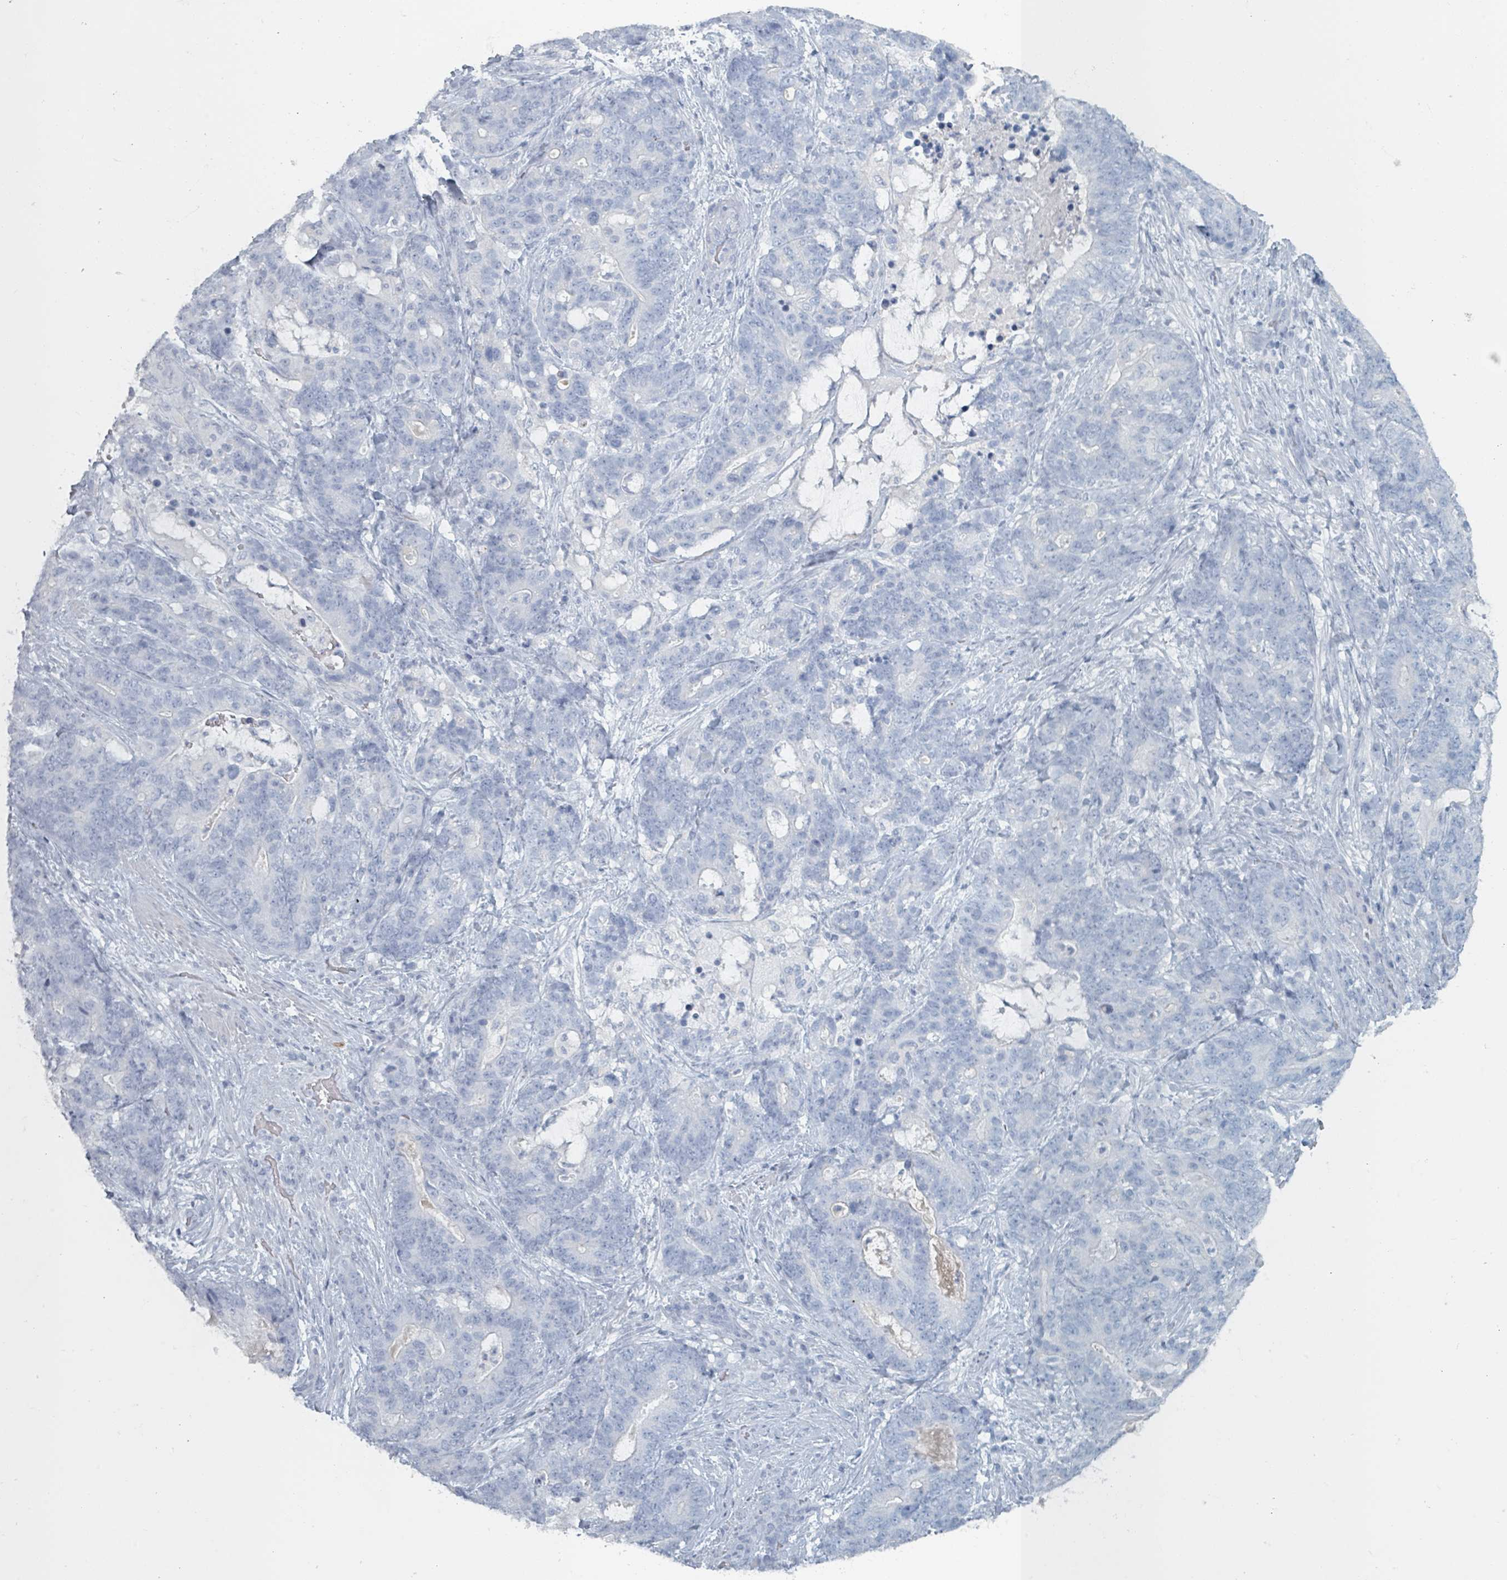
{"staining": {"intensity": "negative", "quantity": "none", "location": "none"}, "tissue": "stomach cancer", "cell_type": "Tumor cells", "image_type": "cancer", "snomed": [{"axis": "morphology", "description": "Normal tissue, NOS"}, {"axis": "morphology", "description": "Adenocarcinoma, NOS"}, {"axis": "topography", "description": "Stomach"}], "caption": "Immunohistochemistry histopathology image of stomach cancer (adenocarcinoma) stained for a protein (brown), which reveals no staining in tumor cells.", "gene": "HEATR5A", "patient": {"sex": "female", "age": 64}}